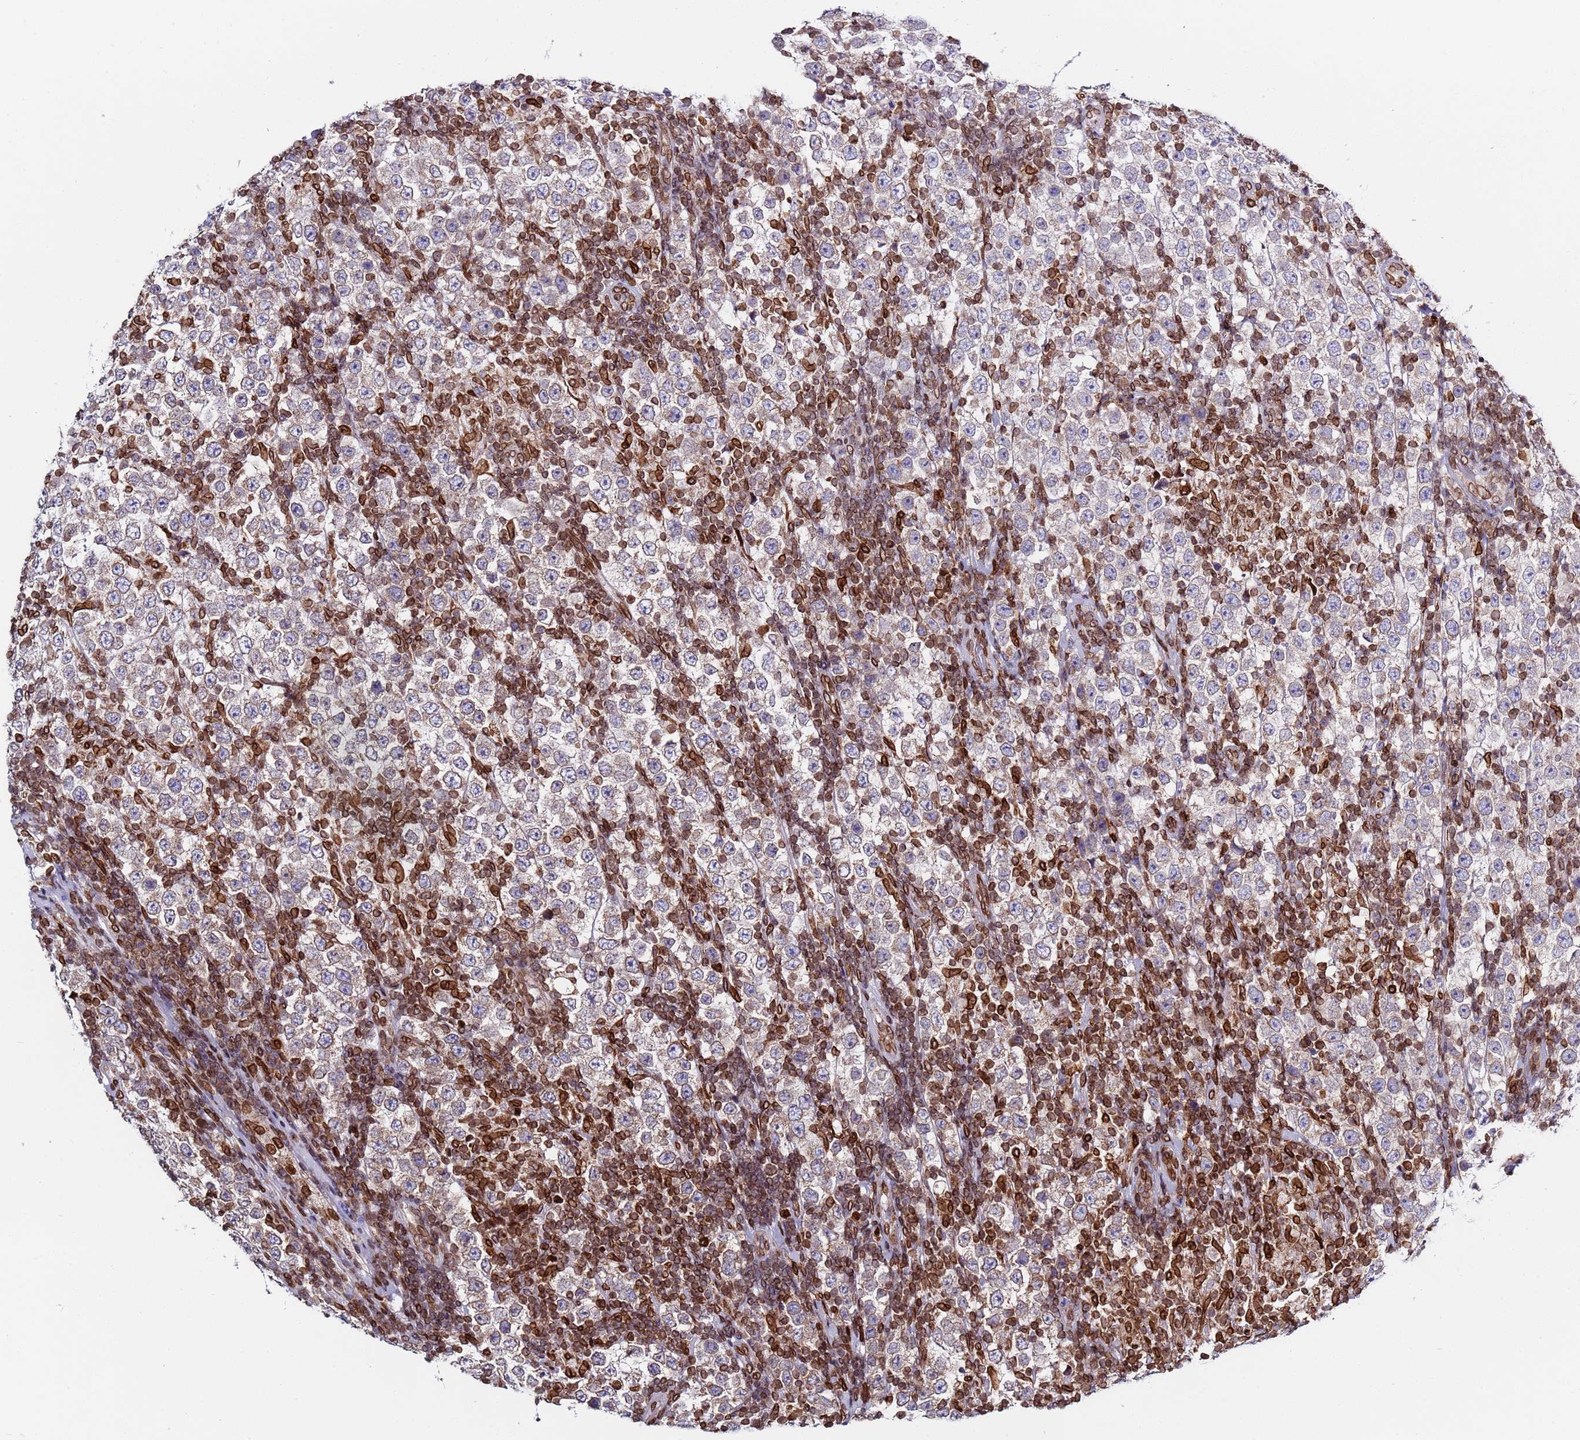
{"staining": {"intensity": "weak", "quantity": "<25%", "location": "cytoplasmic/membranous"}, "tissue": "testis cancer", "cell_type": "Tumor cells", "image_type": "cancer", "snomed": [{"axis": "morphology", "description": "Normal tissue, NOS"}, {"axis": "morphology", "description": "Urothelial carcinoma, High grade"}, {"axis": "morphology", "description": "Seminoma, NOS"}, {"axis": "morphology", "description": "Carcinoma, Embryonal, NOS"}, {"axis": "topography", "description": "Urinary bladder"}, {"axis": "topography", "description": "Testis"}], "caption": "IHC histopathology image of testis cancer (urothelial carcinoma (high-grade)) stained for a protein (brown), which shows no expression in tumor cells.", "gene": "TOR1AIP1", "patient": {"sex": "male", "age": 41}}